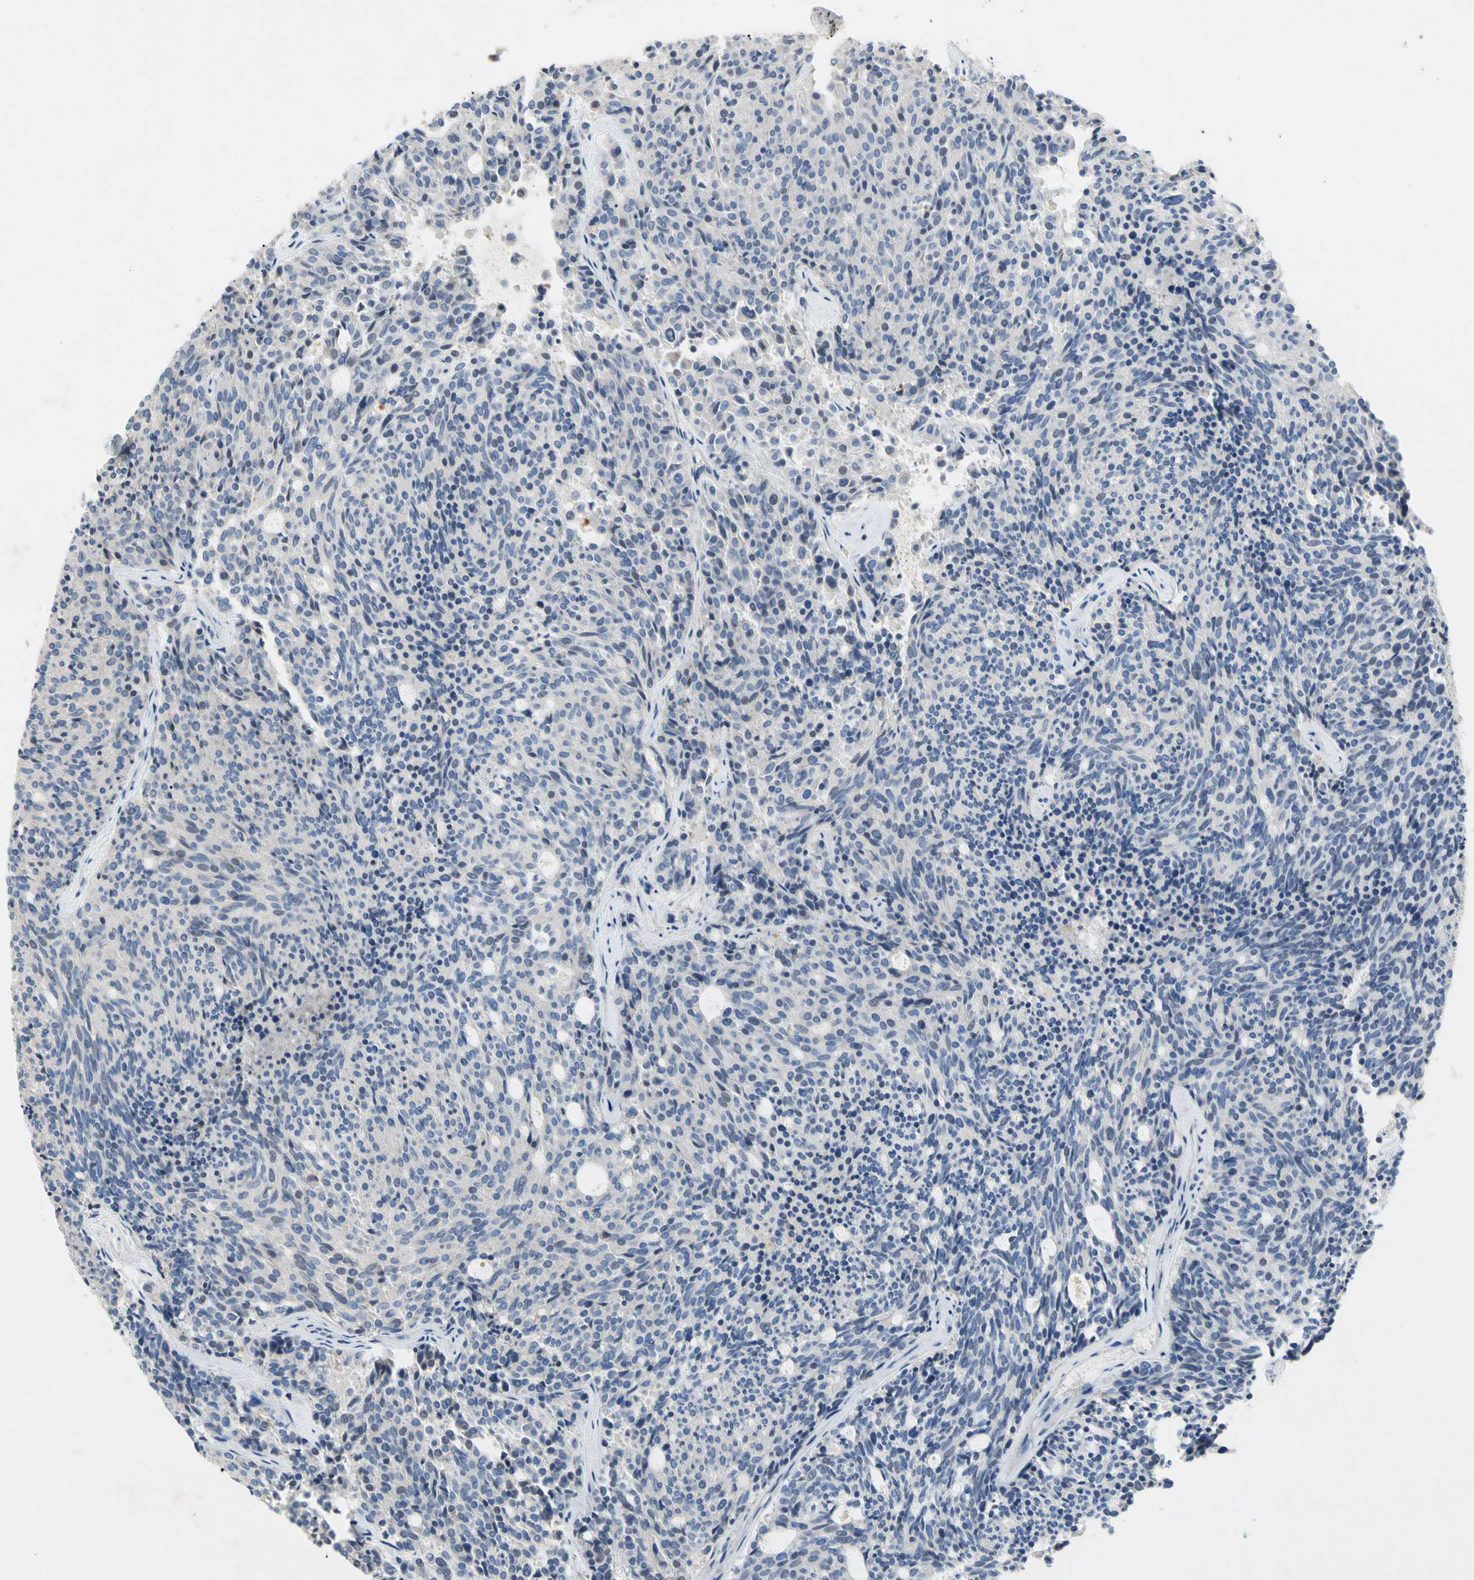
{"staining": {"intensity": "negative", "quantity": "none", "location": "none"}, "tissue": "carcinoid", "cell_type": "Tumor cells", "image_type": "cancer", "snomed": [{"axis": "morphology", "description": "Carcinoid, malignant, NOS"}, {"axis": "topography", "description": "Pancreas"}], "caption": "DAB immunohistochemical staining of carcinoid (malignant) reveals no significant expression in tumor cells. (DAB immunohistochemistry, high magnification).", "gene": "GAS6", "patient": {"sex": "female", "age": 54}}